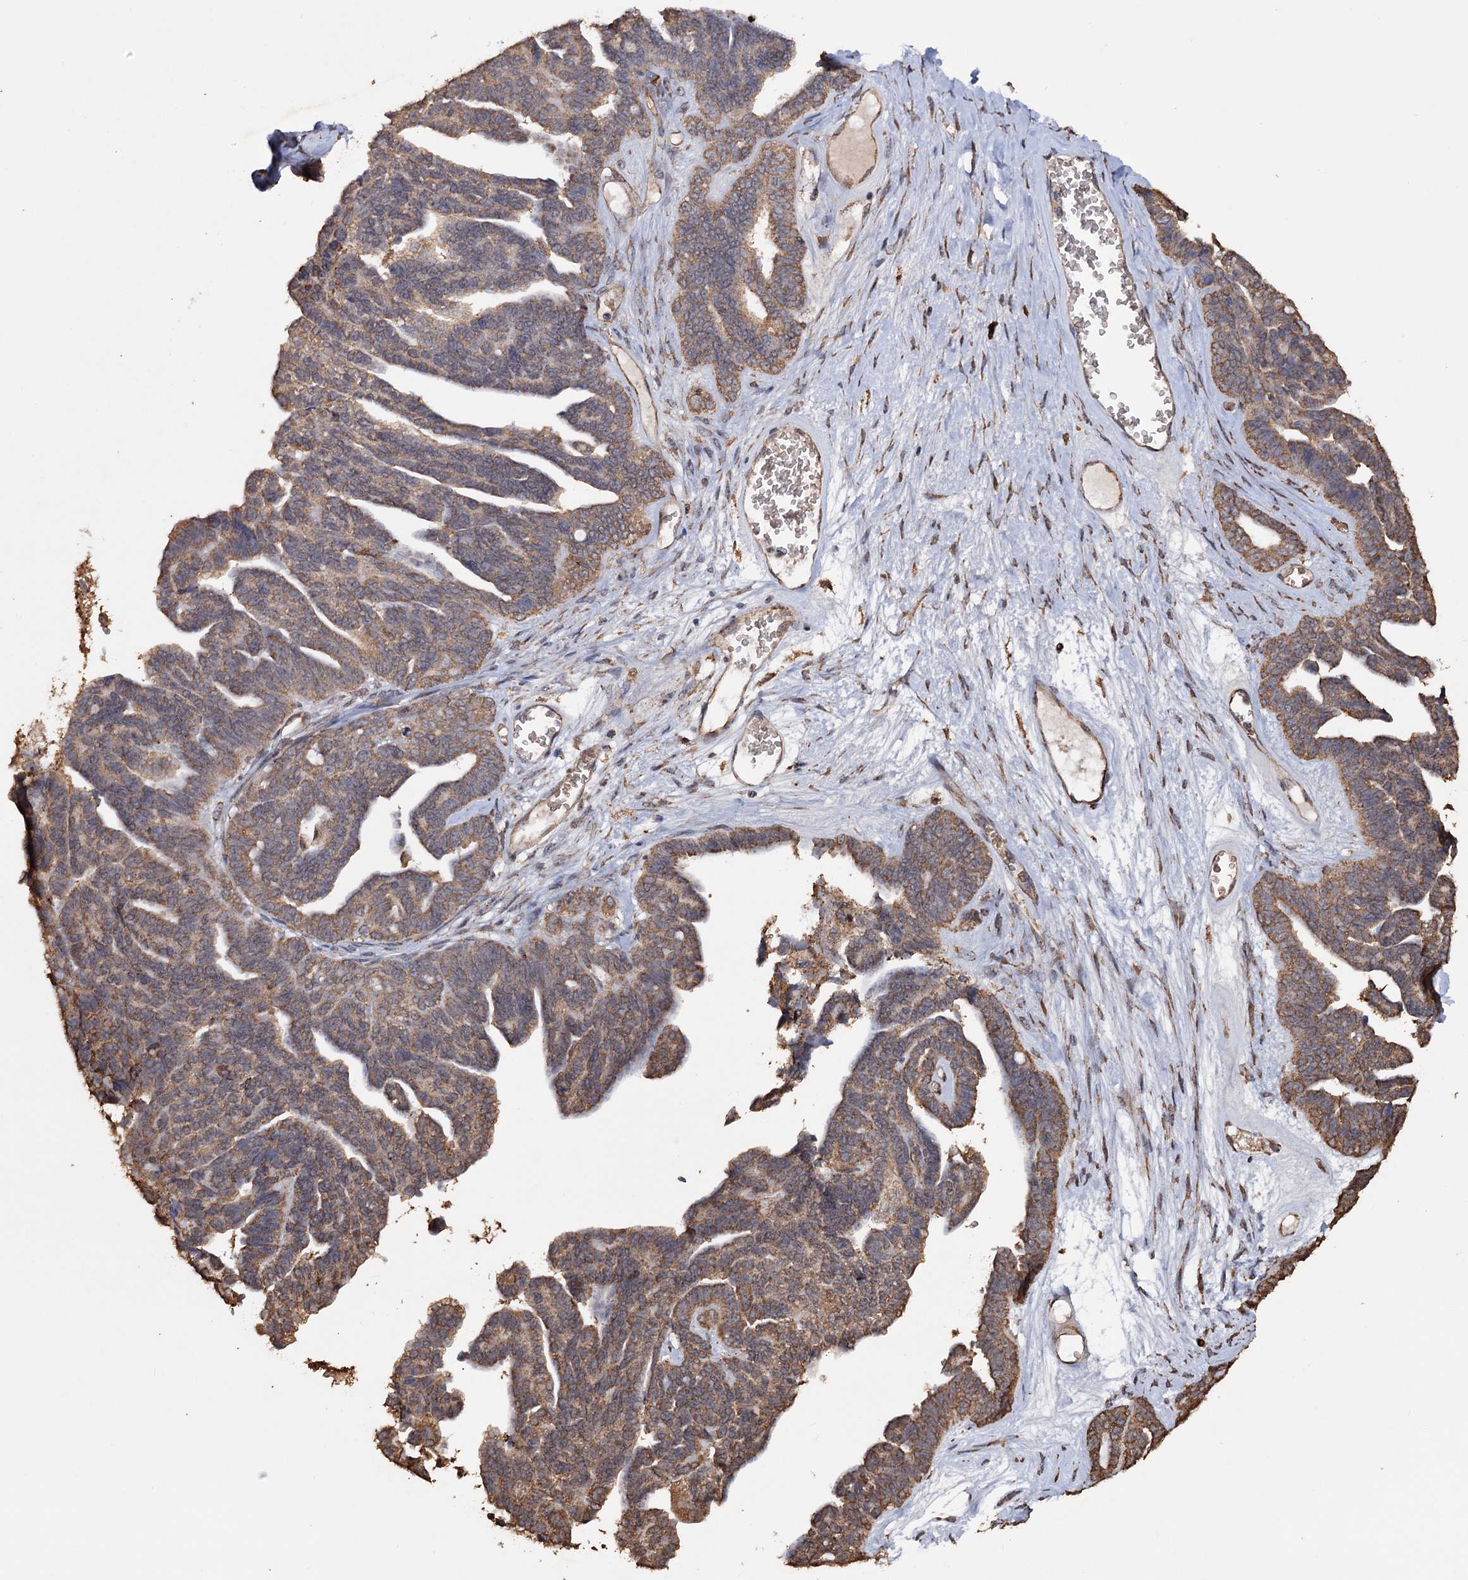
{"staining": {"intensity": "moderate", "quantity": ">75%", "location": "cytoplasmic/membranous"}, "tissue": "ovarian cancer", "cell_type": "Tumor cells", "image_type": "cancer", "snomed": [{"axis": "morphology", "description": "Cystadenocarcinoma, serous, NOS"}, {"axis": "topography", "description": "Ovary"}], "caption": "A photomicrograph of human ovarian cancer (serous cystadenocarcinoma) stained for a protein reveals moderate cytoplasmic/membranous brown staining in tumor cells.", "gene": "TBC1D12", "patient": {"sex": "female", "age": 79}}